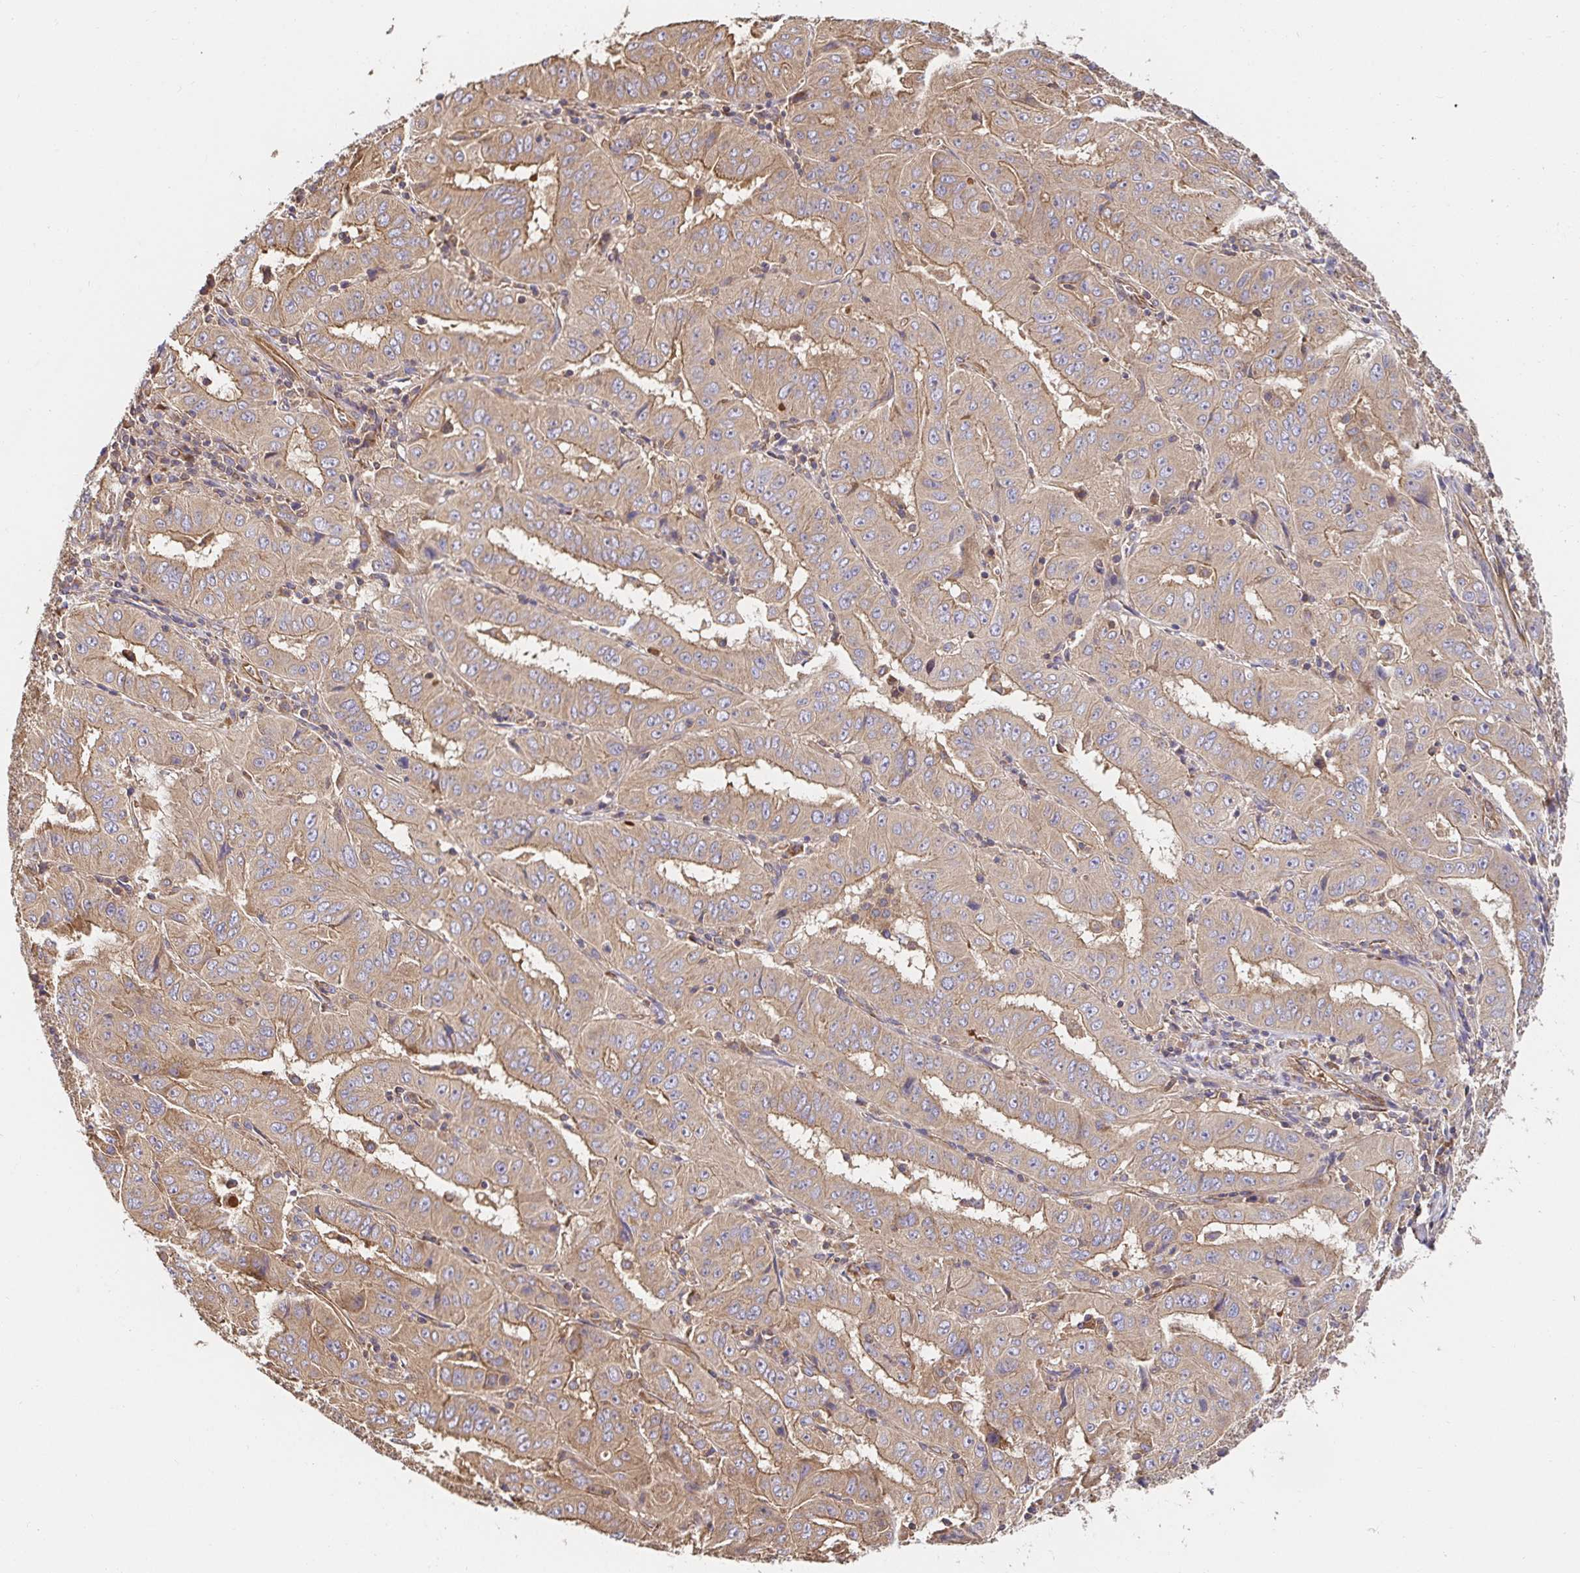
{"staining": {"intensity": "moderate", "quantity": ">75%", "location": "cytoplasmic/membranous"}, "tissue": "pancreatic cancer", "cell_type": "Tumor cells", "image_type": "cancer", "snomed": [{"axis": "morphology", "description": "Adenocarcinoma, NOS"}, {"axis": "topography", "description": "Pancreas"}], "caption": "Adenocarcinoma (pancreatic) stained with DAB immunohistochemistry reveals medium levels of moderate cytoplasmic/membranous positivity in approximately >75% of tumor cells.", "gene": "APBB1", "patient": {"sex": "male", "age": 63}}